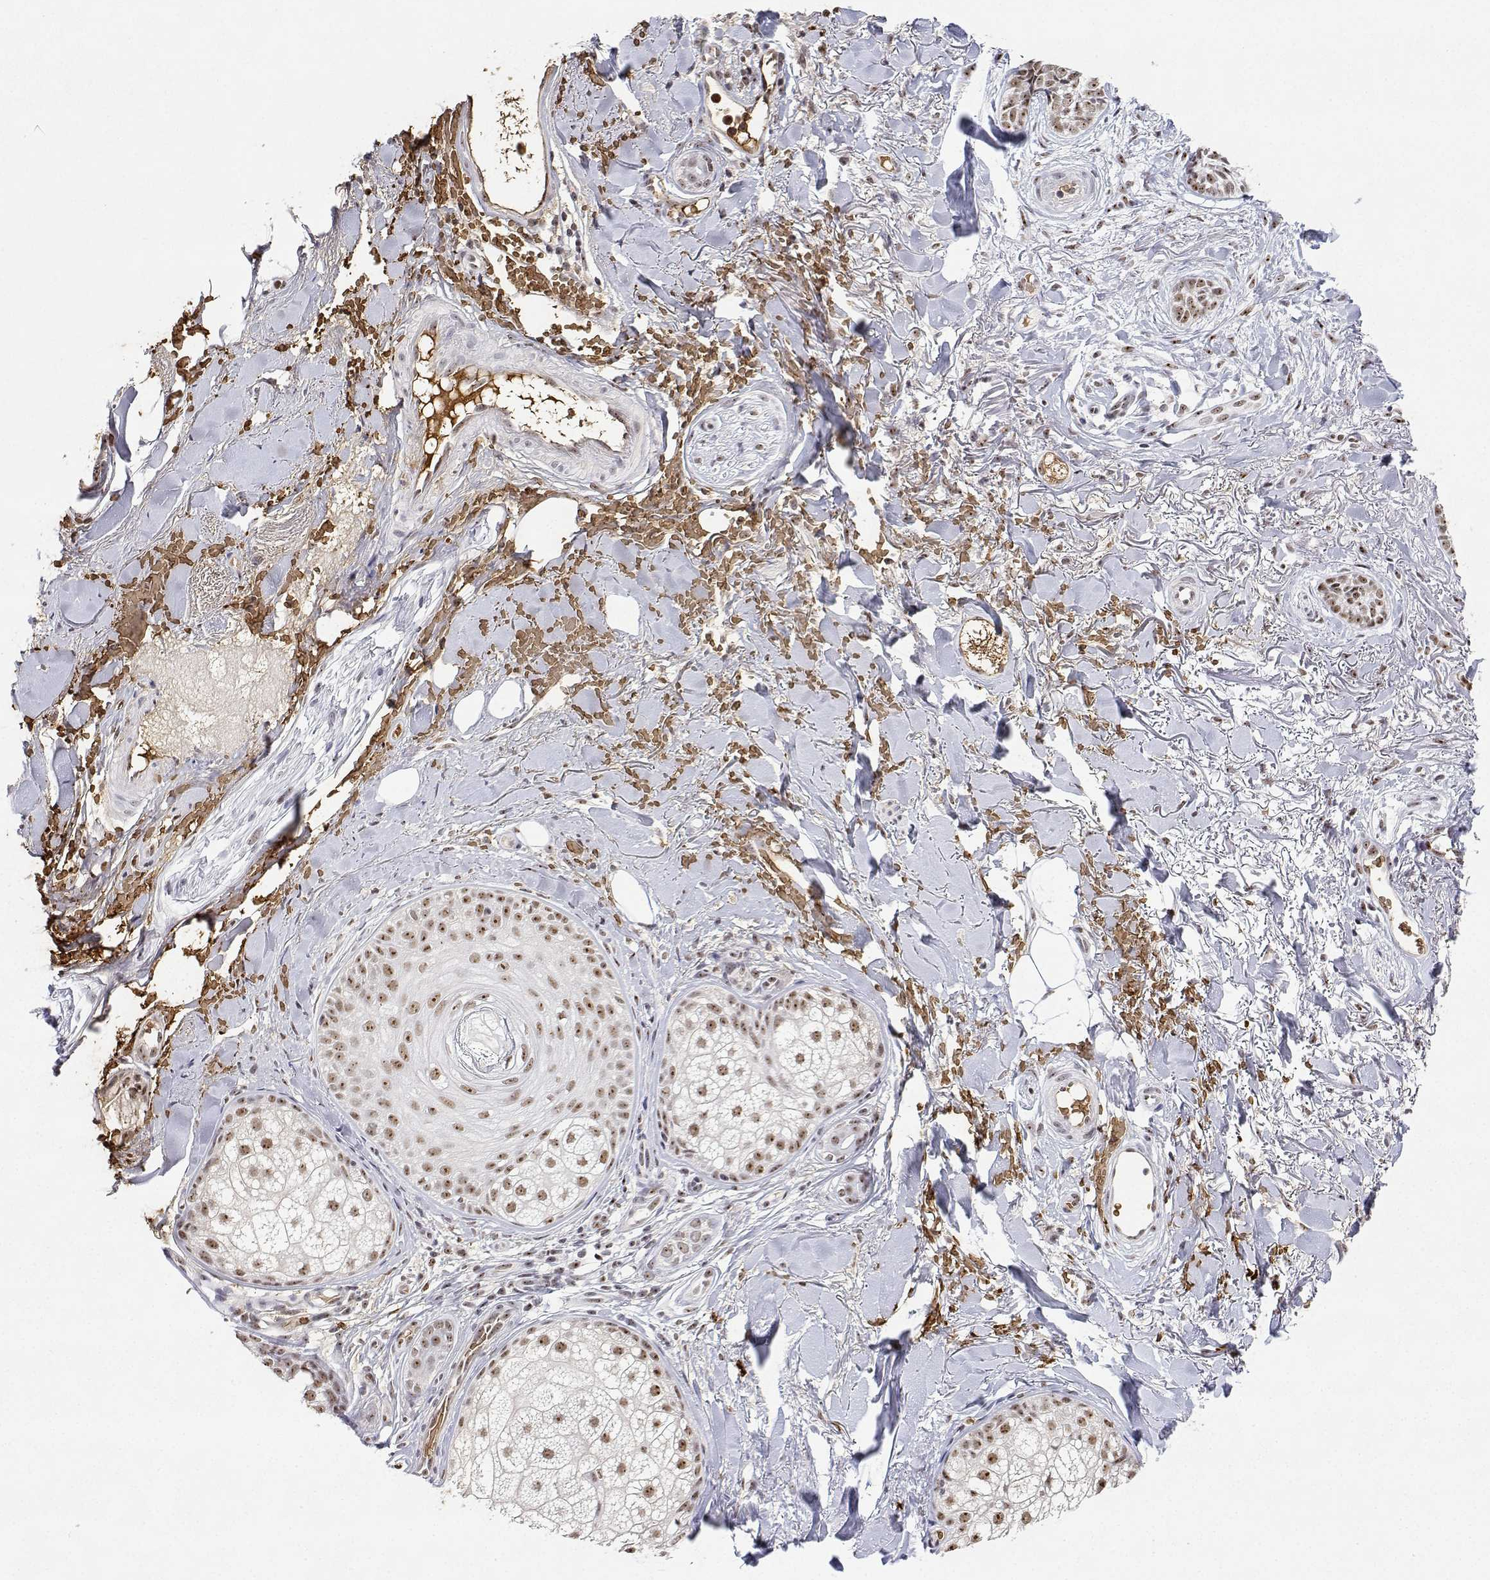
{"staining": {"intensity": "moderate", "quantity": ">75%", "location": "nuclear"}, "tissue": "skin cancer", "cell_type": "Tumor cells", "image_type": "cancer", "snomed": [{"axis": "morphology", "description": "Basal cell carcinoma"}, {"axis": "morphology", "description": "BCC, high aggressive"}, {"axis": "topography", "description": "Skin"}], "caption": "Human basal cell carcinoma (skin) stained with a brown dye demonstrates moderate nuclear positive staining in approximately >75% of tumor cells.", "gene": "ADAR", "patient": {"sex": "female", "age": 79}}